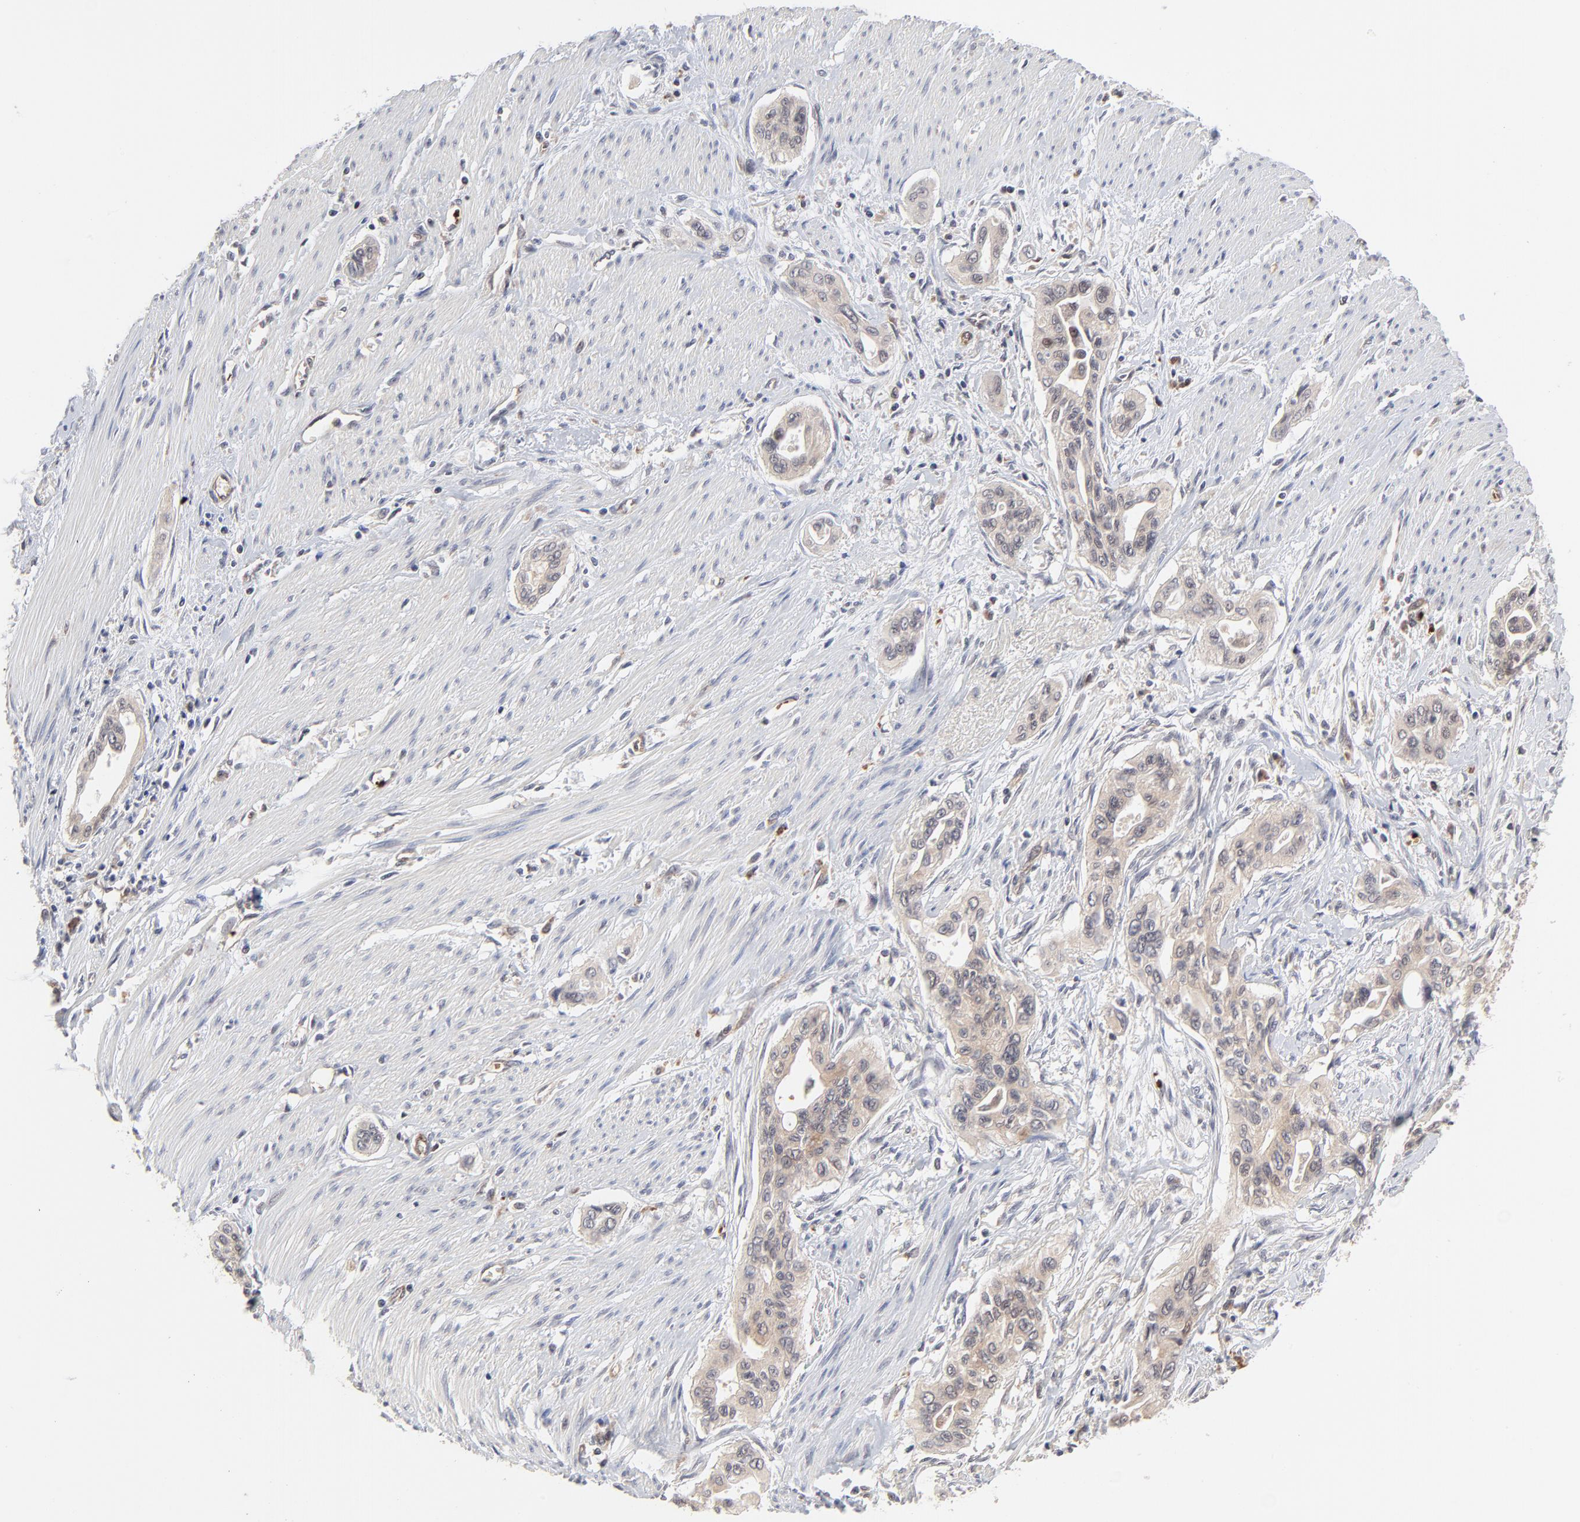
{"staining": {"intensity": "weak", "quantity": ">75%", "location": "cytoplasmic/membranous"}, "tissue": "pancreatic cancer", "cell_type": "Tumor cells", "image_type": "cancer", "snomed": [{"axis": "morphology", "description": "Adenocarcinoma, NOS"}, {"axis": "topography", "description": "Pancreas"}], "caption": "Protein expression by immunohistochemistry demonstrates weak cytoplasmic/membranous positivity in about >75% of tumor cells in pancreatic adenocarcinoma.", "gene": "CASP10", "patient": {"sex": "male", "age": 77}}